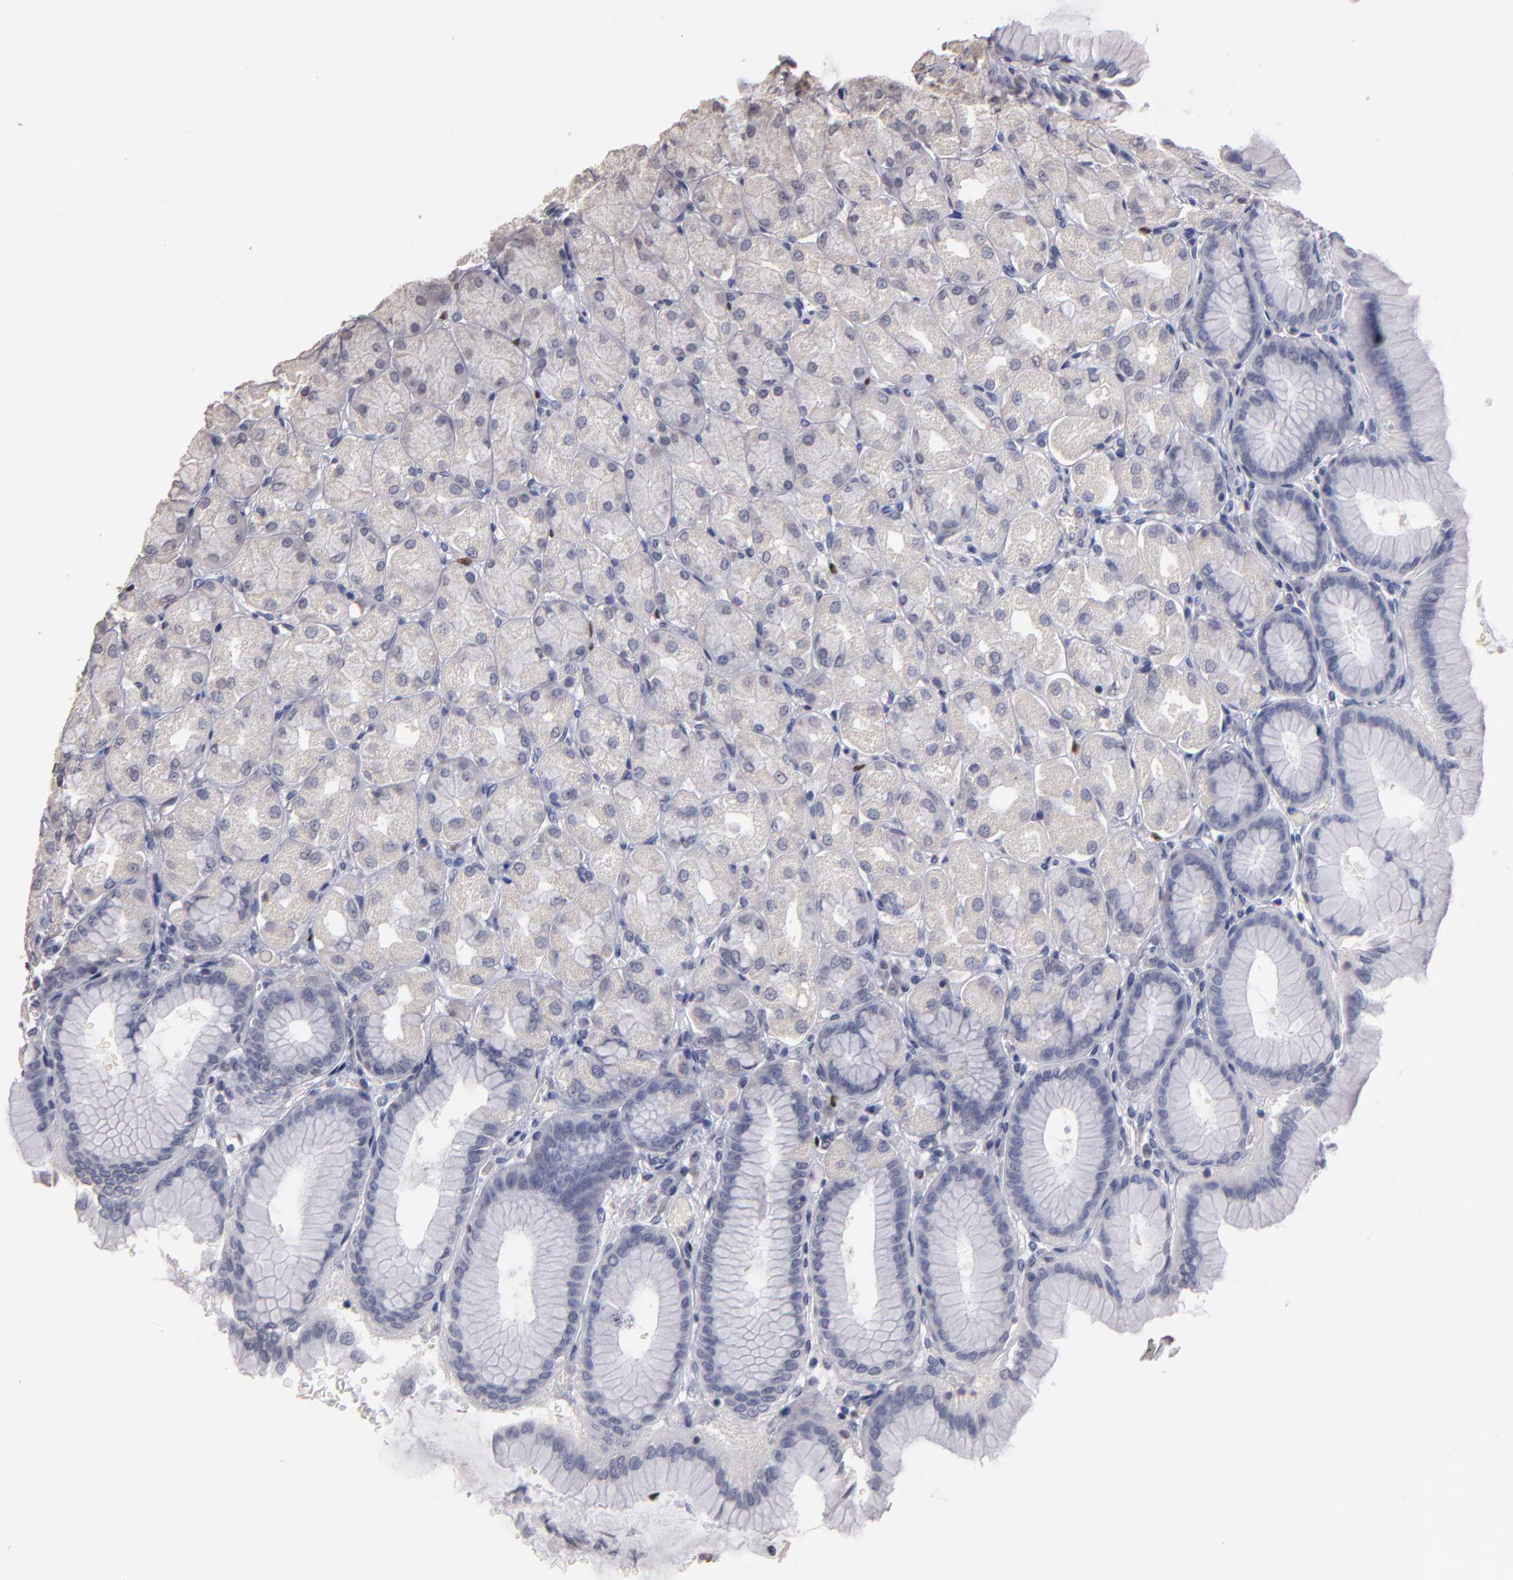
{"staining": {"intensity": "negative", "quantity": "none", "location": "none"}, "tissue": "stomach", "cell_type": "Glandular cells", "image_type": "normal", "snomed": [{"axis": "morphology", "description": "Normal tissue, NOS"}, {"axis": "topography", "description": "Stomach, upper"}], "caption": "There is no significant positivity in glandular cells of stomach.", "gene": "SOX10", "patient": {"sex": "female", "age": 56}}